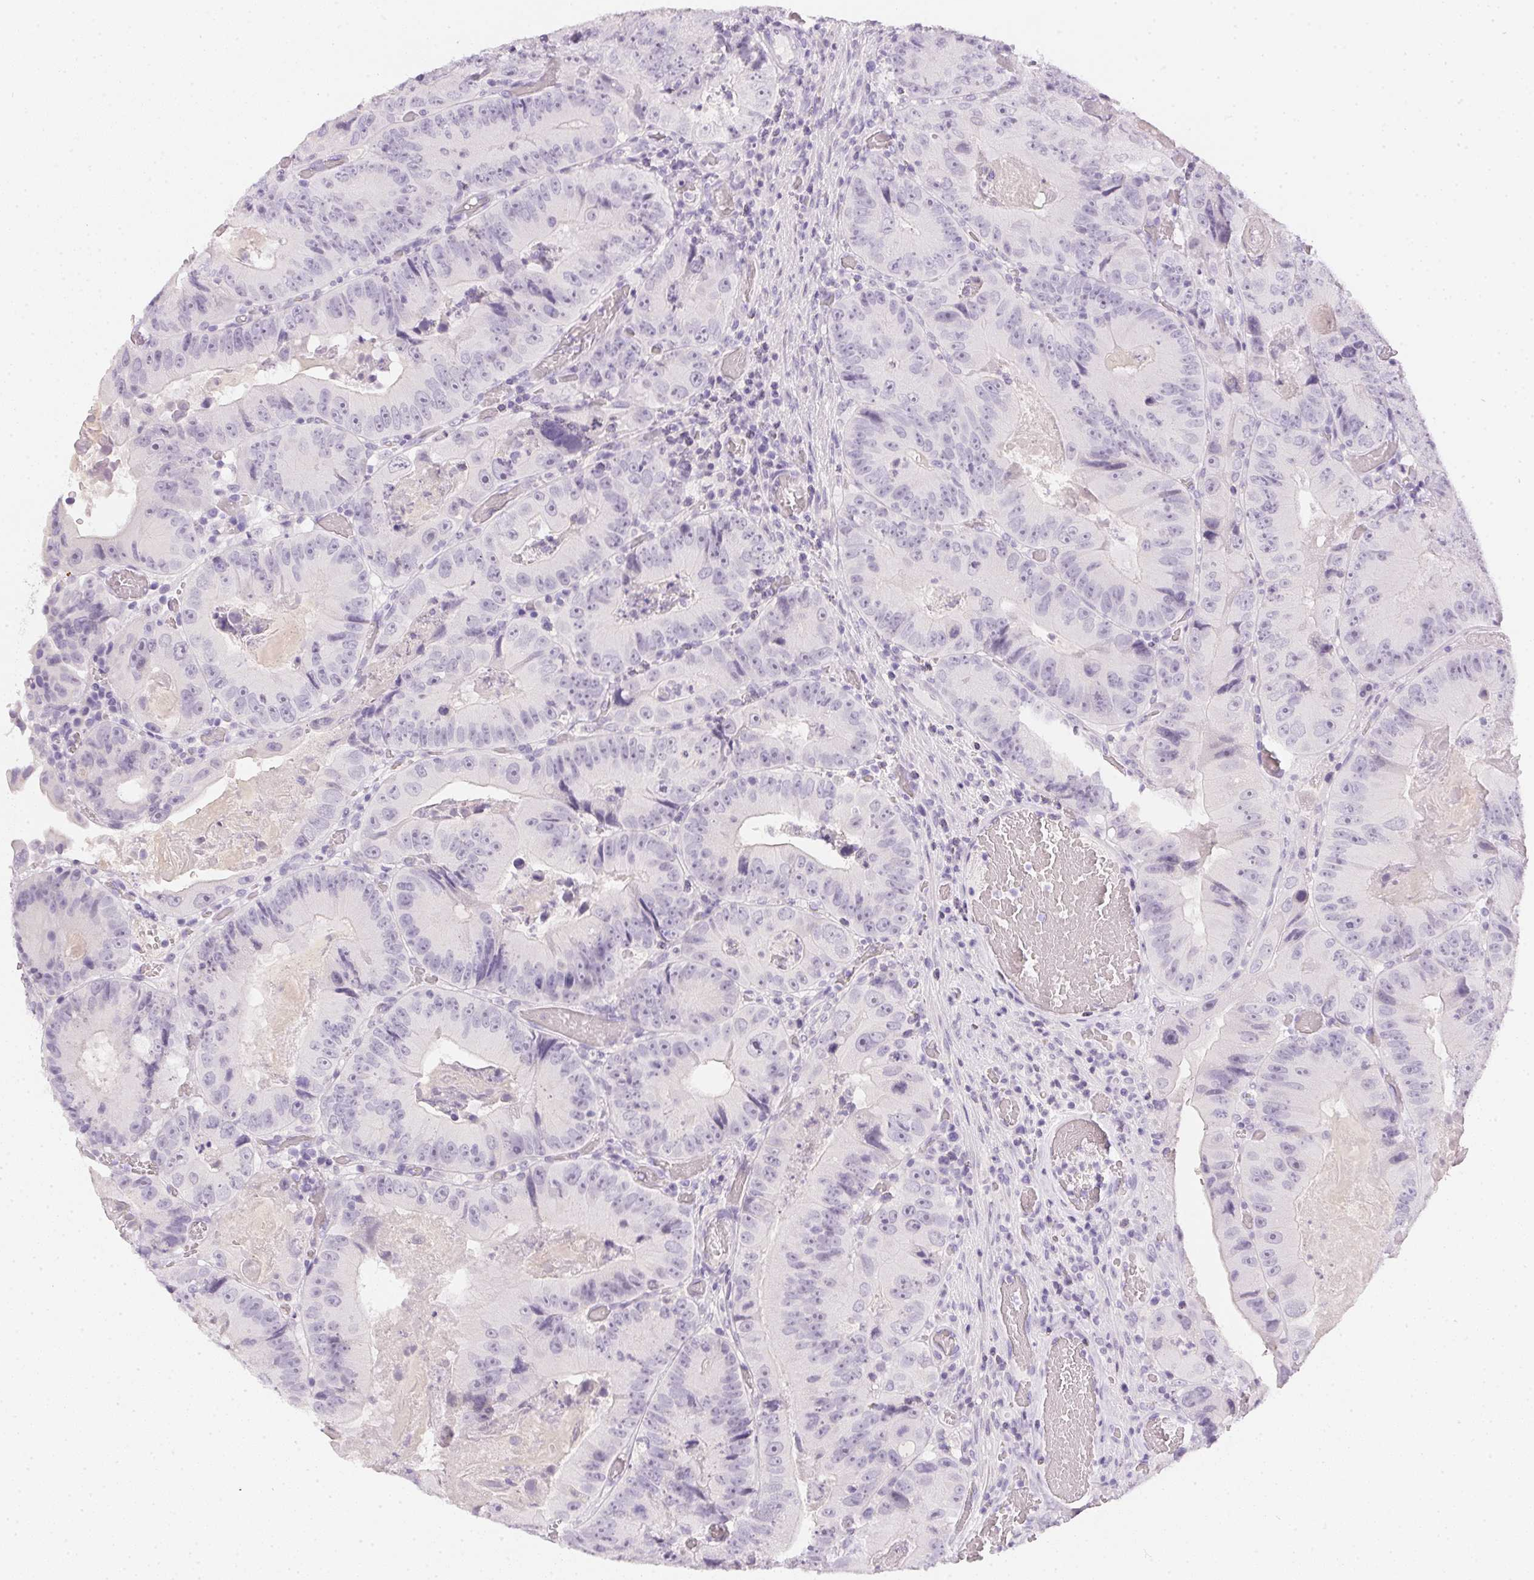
{"staining": {"intensity": "negative", "quantity": "none", "location": "none"}, "tissue": "colorectal cancer", "cell_type": "Tumor cells", "image_type": "cancer", "snomed": [{"axis": "morphology", "description": "Adenocarcinoma, NOS"}, {"axis": "topography", "description": "Colon"}], "caption": "The histopathology image displays no staining of tumor cells in colorectal cancer (adenocarcinoma). (DAB immunohistochemistry (IHC), high magnification).", "gene": "PPY", "patient": {"sex": "female", "age": 86}}